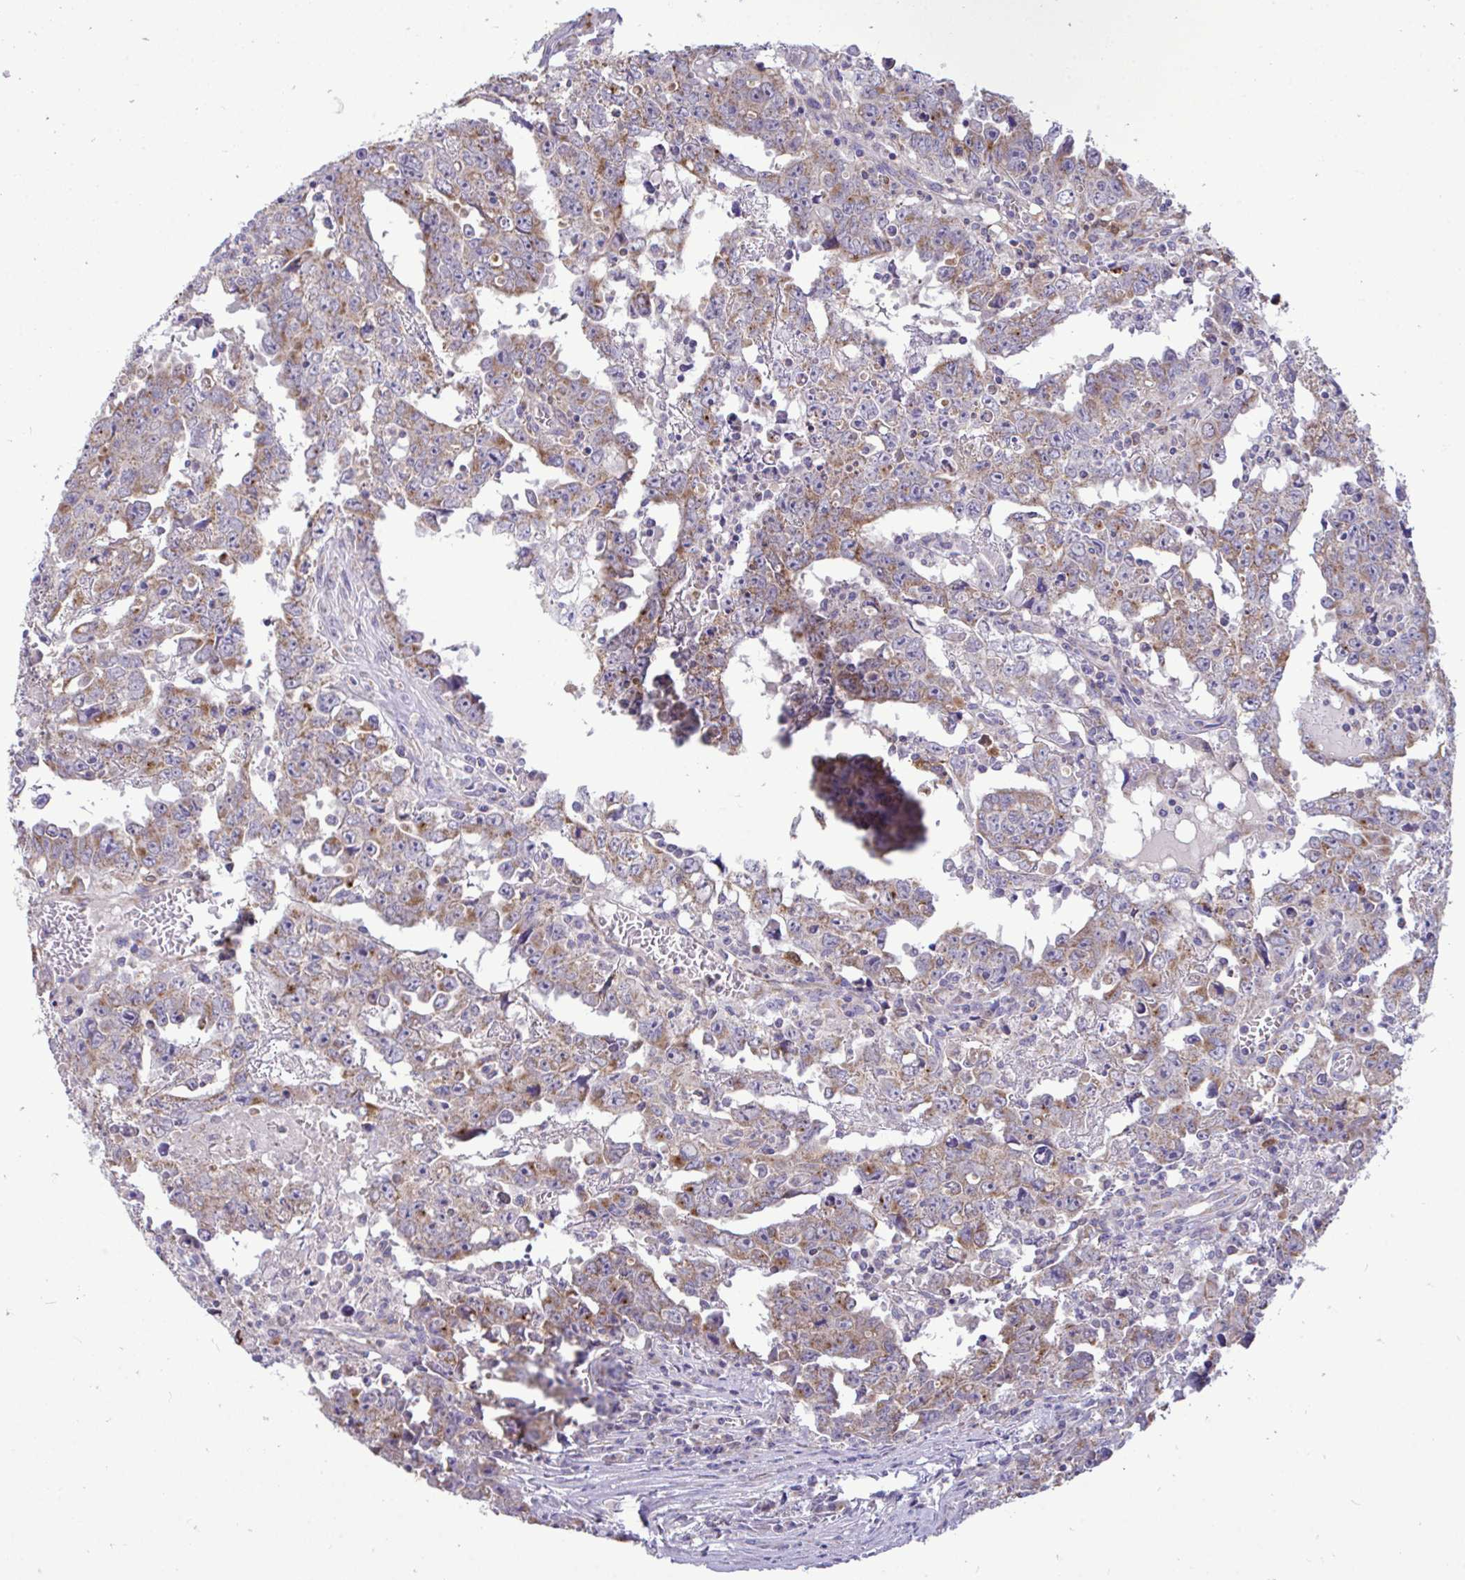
{"staining": {"intensity": "moderate", "quantity": ">75%", "location": "cytoplasmic/membranous"}, "tissue": "testis cancer", "cell_type": "Tumor cells", "image_type": "cancer", "snomed": [{"axis": "morphology", "description": "Carcinoma, Embryonal, NOS"}, {"axis": "topography", "description": "Testis"}], "caption": "Testis cancer stained with a protein marker demonstrates moderate staining in tumor cells.", "gene": "SARS2", "patient": {"sex": "male", "age": 22}}